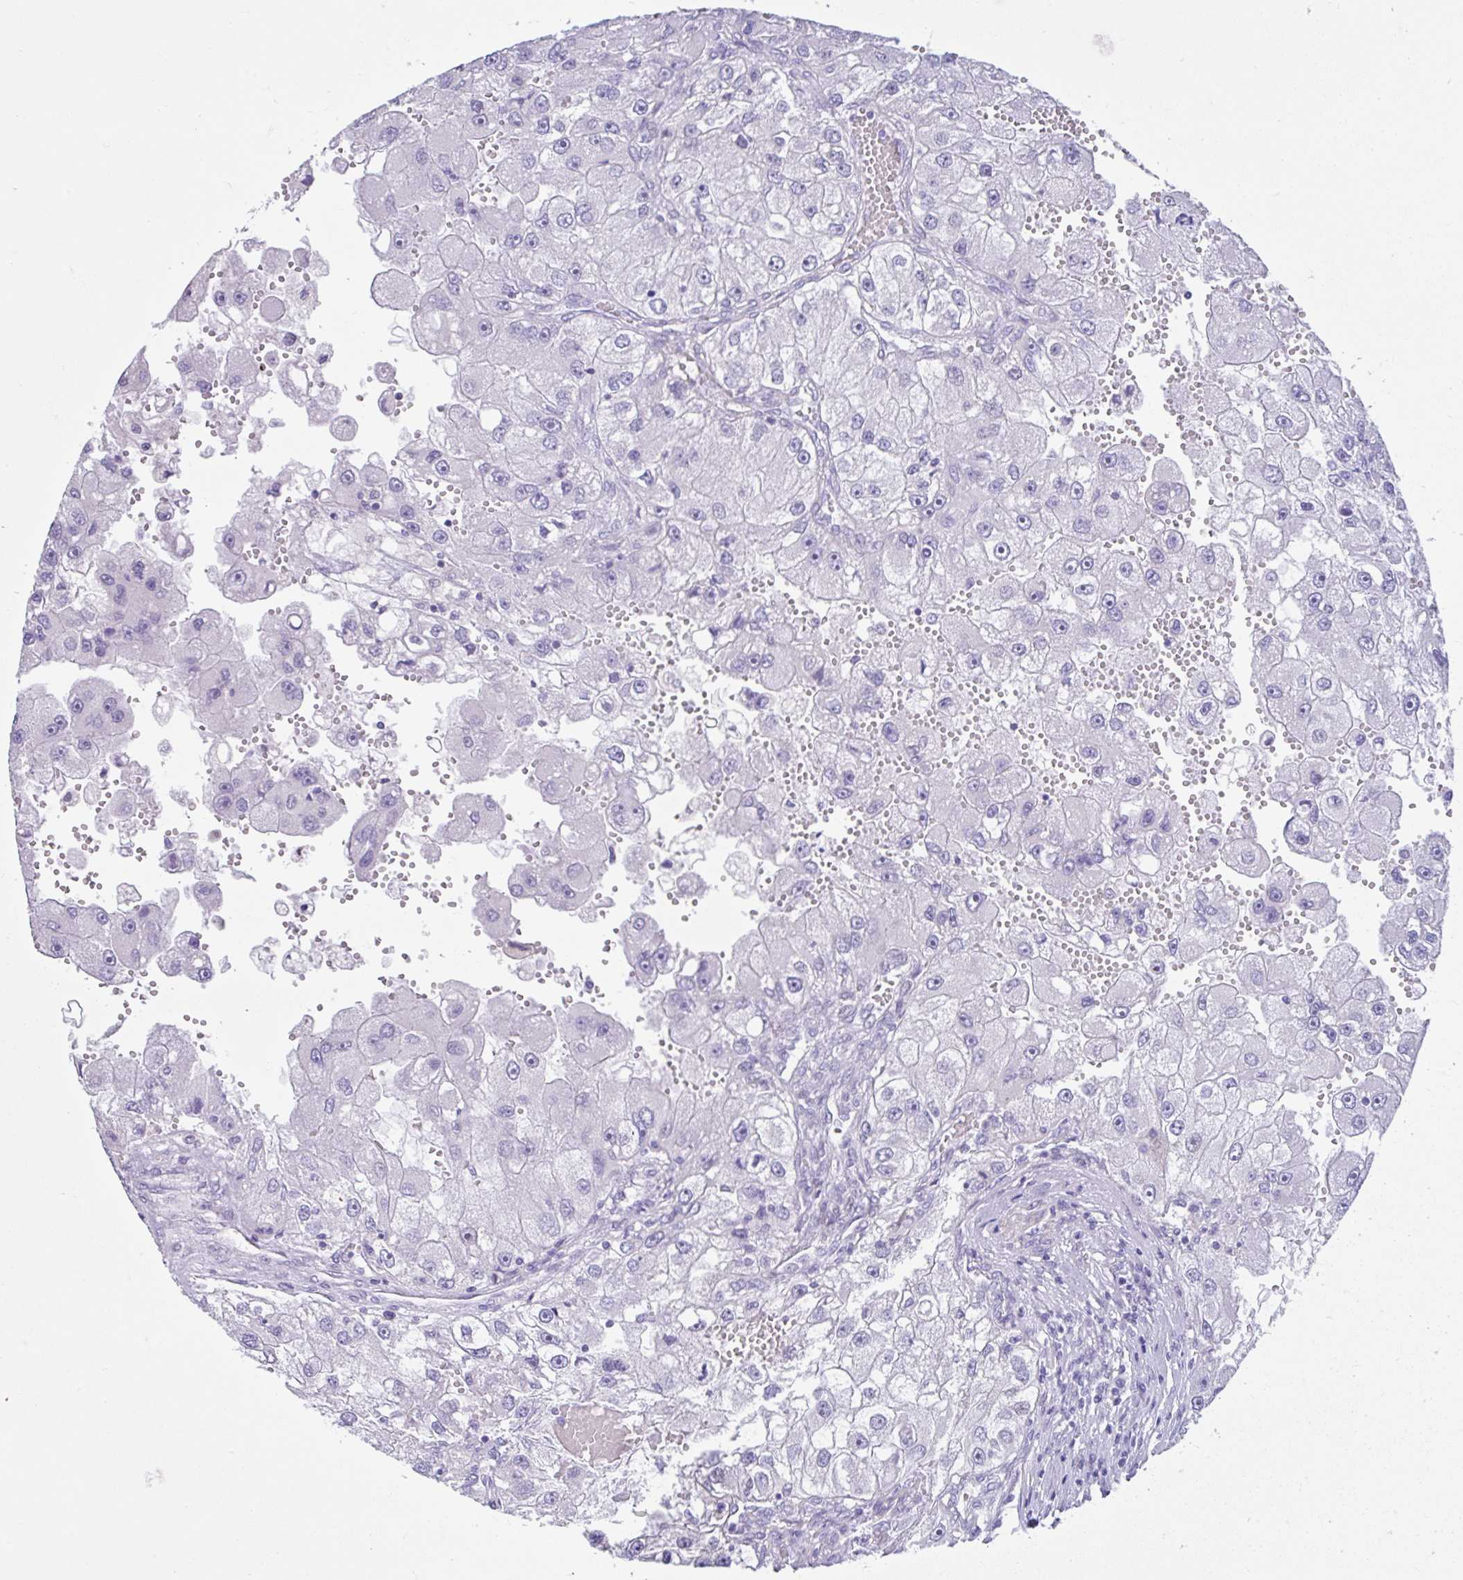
{"staining": {"intensity": "negative", "quantity": "none", "location": "none"}, "tissue": "renal cancer", "cell_type": "Tumor cells", "image_type": "cancer", "snomed": [{"axis": "morphology", "description": "Adenocarcinoma, NOS"}, {"axis": "topography", "description": "Kidney"}], "caption": "Tumor cells are negative for brown protein staining in adenocarcinoma (renal).", "gene": "NHLH2", "patient": {"sex": "male", "age": 63}}